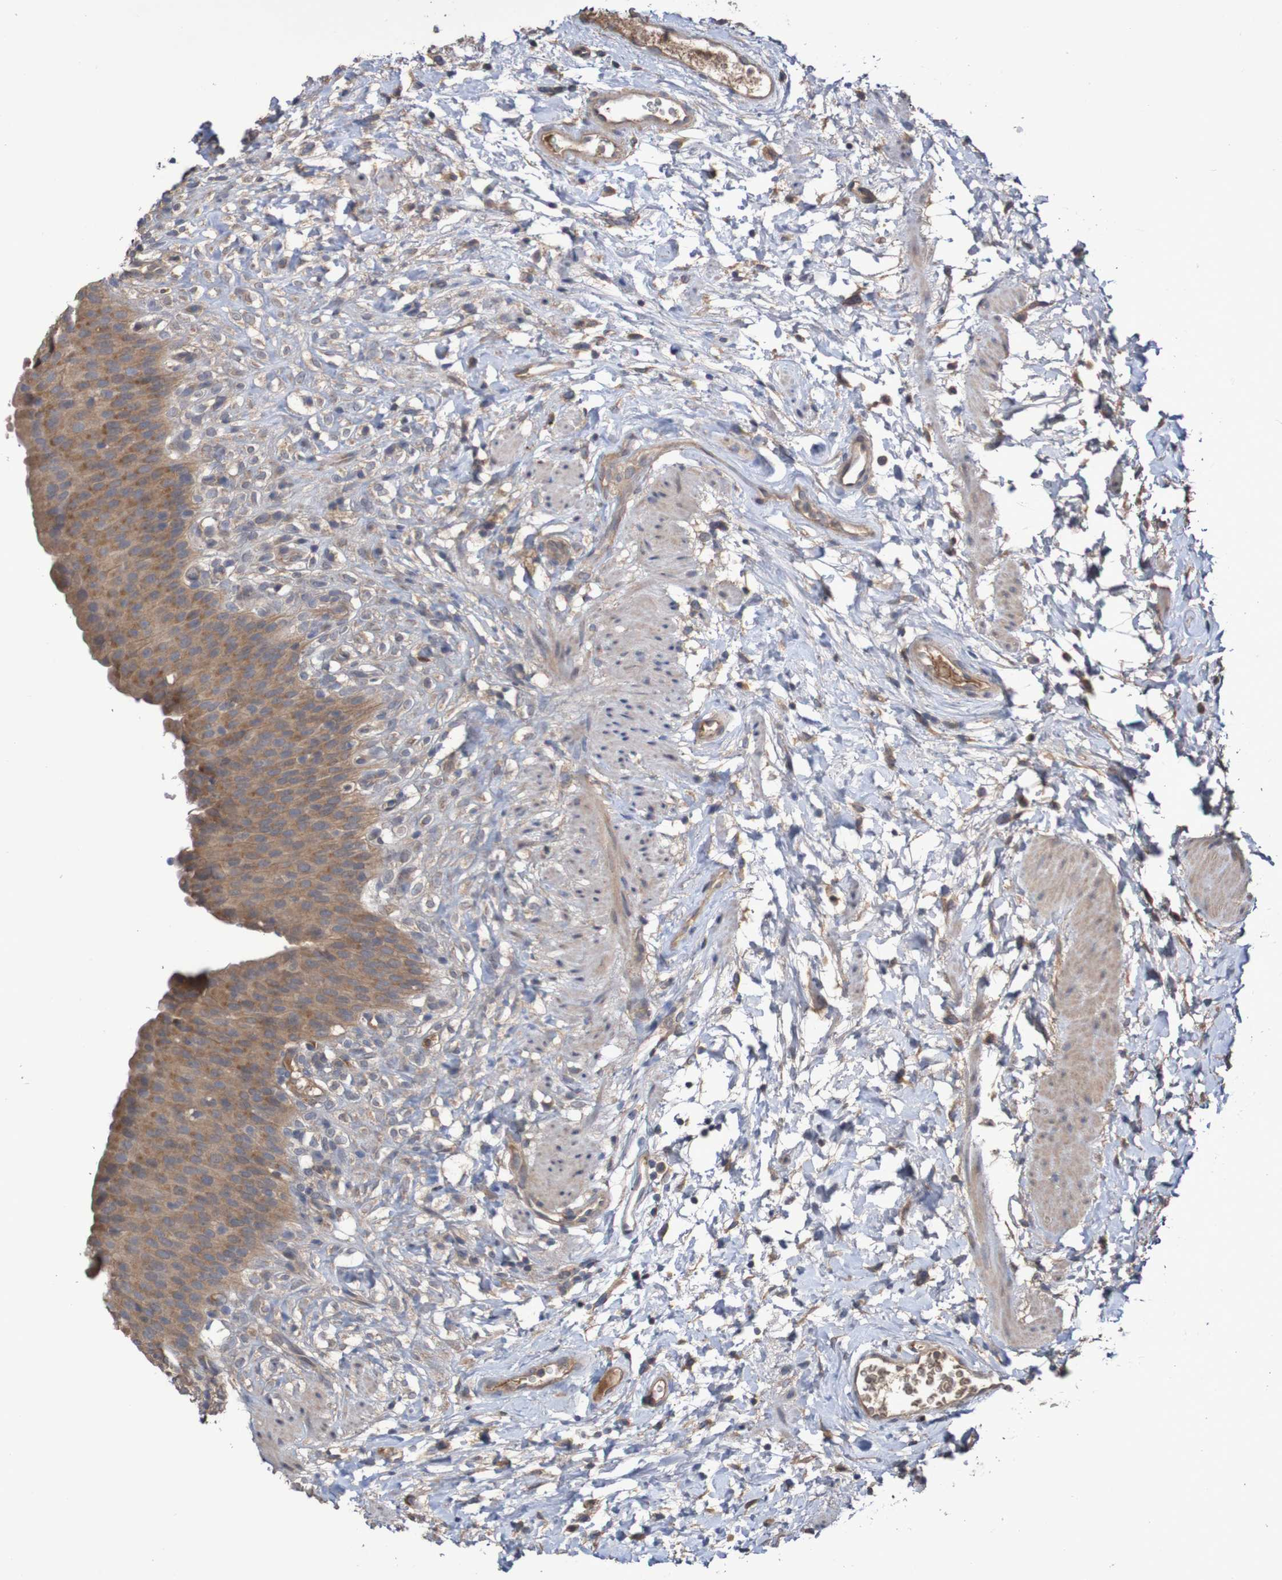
{"staining": {"intensity": "moderate", "quantity": ">75%", "location": "cytoplasmic/membranous"}, "tissue": "urinary bladder", "cell_type": "Urothelial cells", "image_type": "normal", "snomed": [{"axis": "morphology", "description": "Normal tissue, NOS"}, {"axis": "topography", "description": "Urinary bladder"}], "caption": "This histopathology image shows immunohistochemistry staining of benign urinary bladder, with medium moderate cytoplasmic/membranous expression in approximately >75% of urothelial cells.", "gene": "PHYH", "patient": {"sex": "female", "age": 79}}